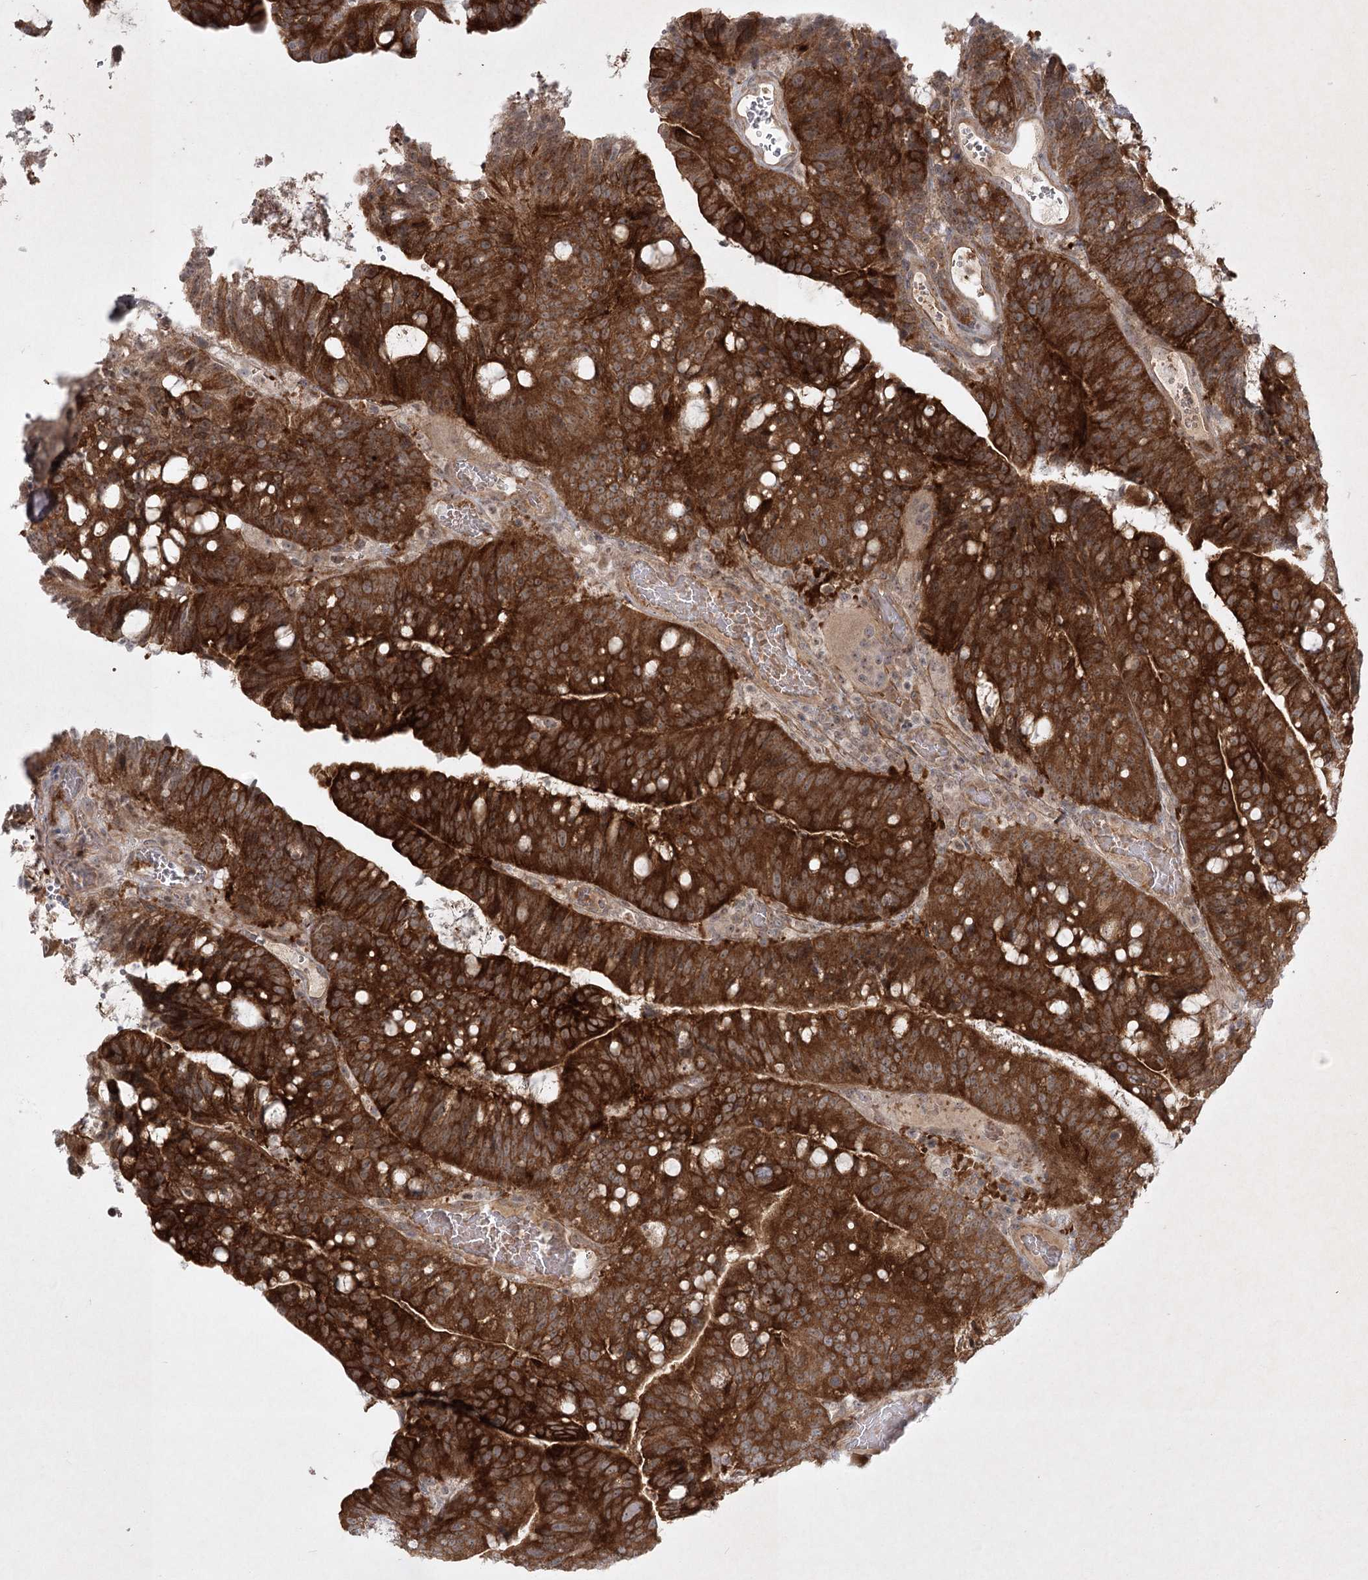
{"staining": {"intensity": "strong", "quantity": ">75%", "location": "cytoplasmic/membranous"}, "tissue": "colorectal cancer", "cell_type": "Tumor cells", "image_type": "cancer", "snomed": [{"axis": "morphology", "description": "Adenocarcinoma, NOS"}, {"axis": "topography", "description": "Colon"}], "caption": "Tumor cells exhibit high levels of strong cytoplasmic/membranous positivity in about >75% of cells in human colorectal cancer (adenocarcinoma). The staining was performed using DAB, with brown indicating positive protein expression. Nuclei are stained blue with hematoxylin.", "gene": "SH2D3A", "patient": {"sex": "female", "age": 66}}